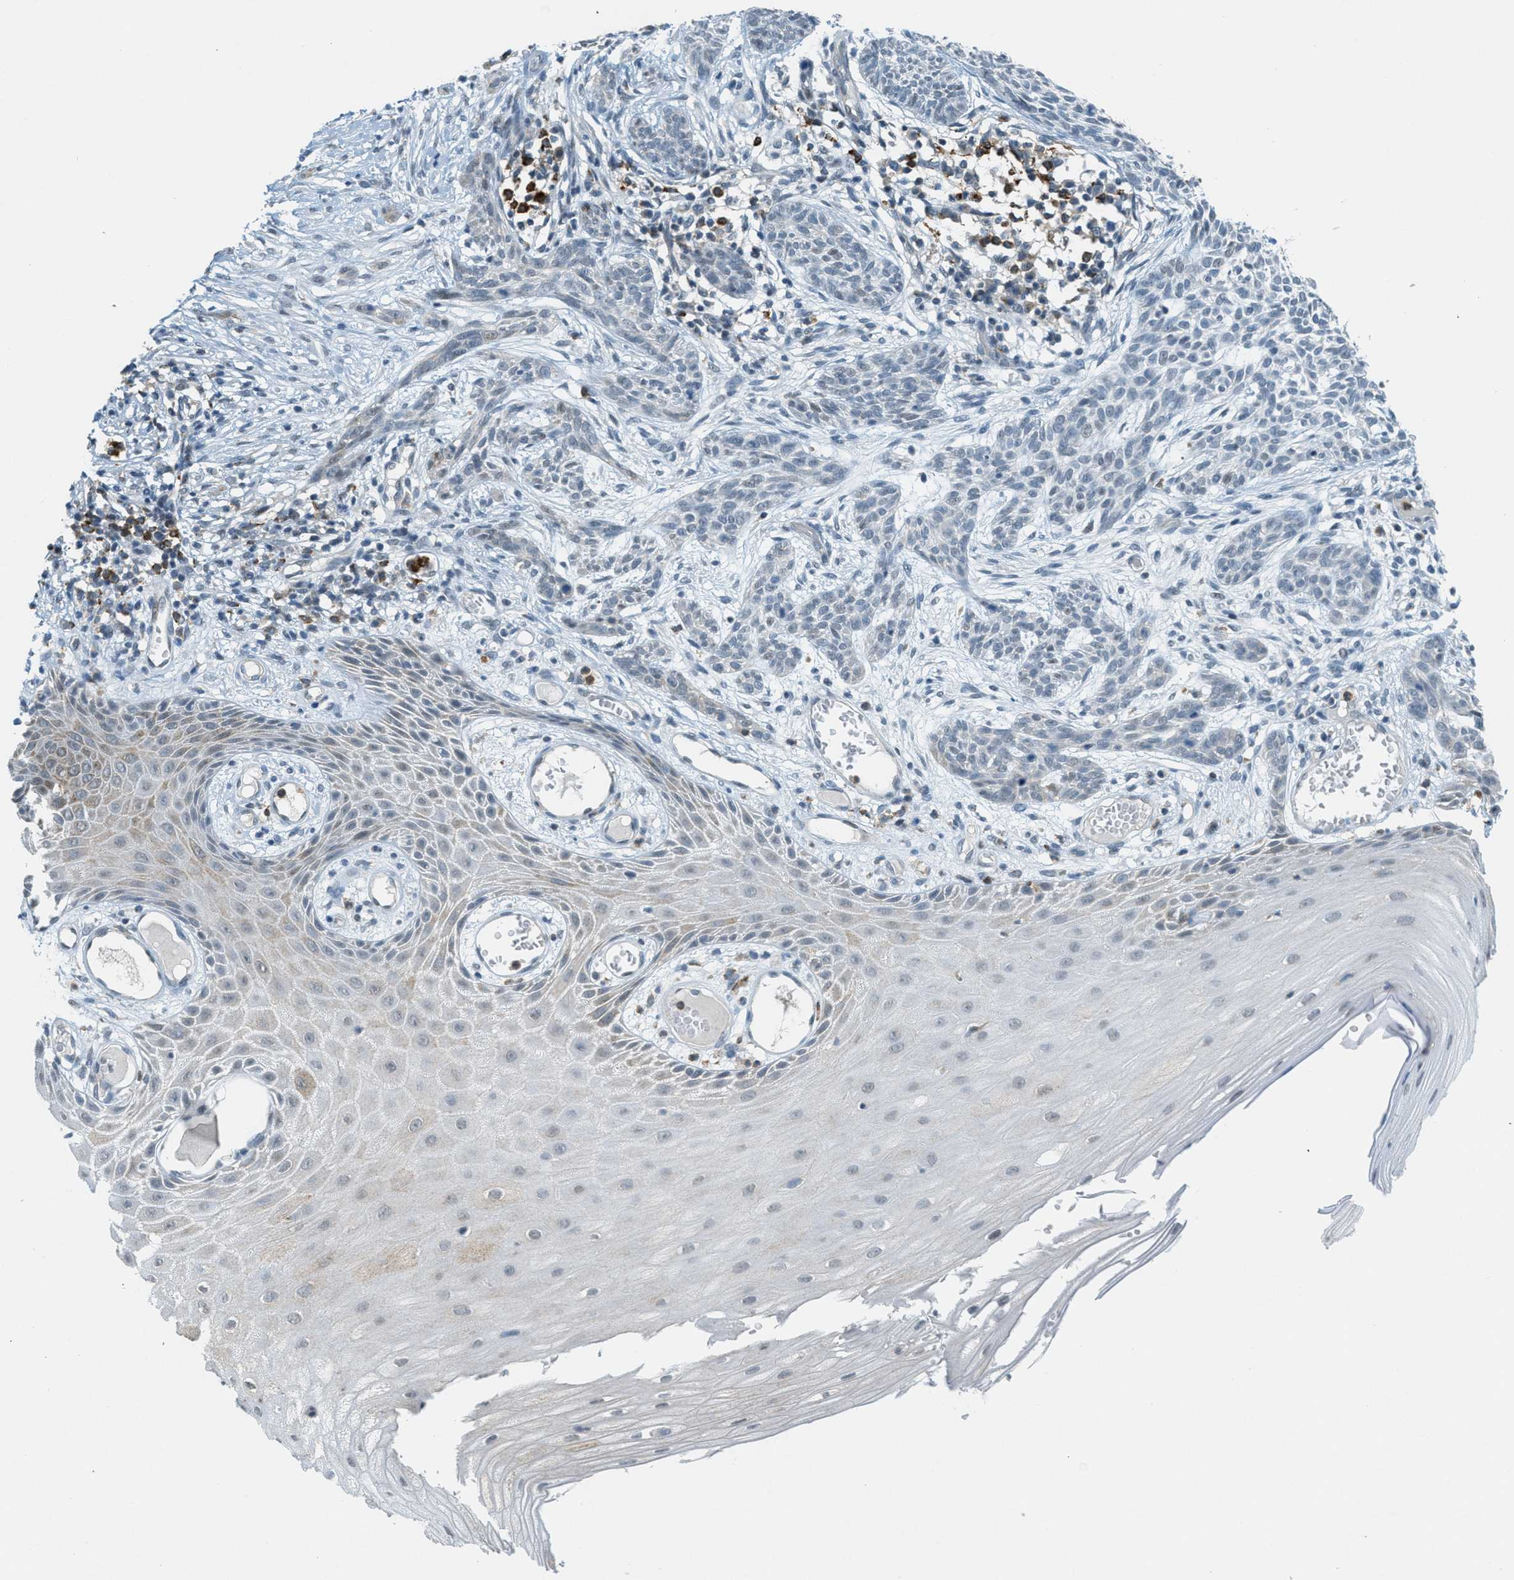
{"staining": {"intensity": "negative", "quantity": "none", "location": "none"}, "tissue": "skin cancer", "cell_type": "Tumor cells", "image_type": "cancer", "snomed": [{"axis": "morphology", "description": "Basal cell carcinoma"}, {"axis": "topography", "description": "Skin"}], "caption": "Skin basal cell carcinoma was stained to show a protein in brown. There is no significant staining in tumor cells.", "gene": "FYN", "patient": {"sex": "female", "age": 59}}